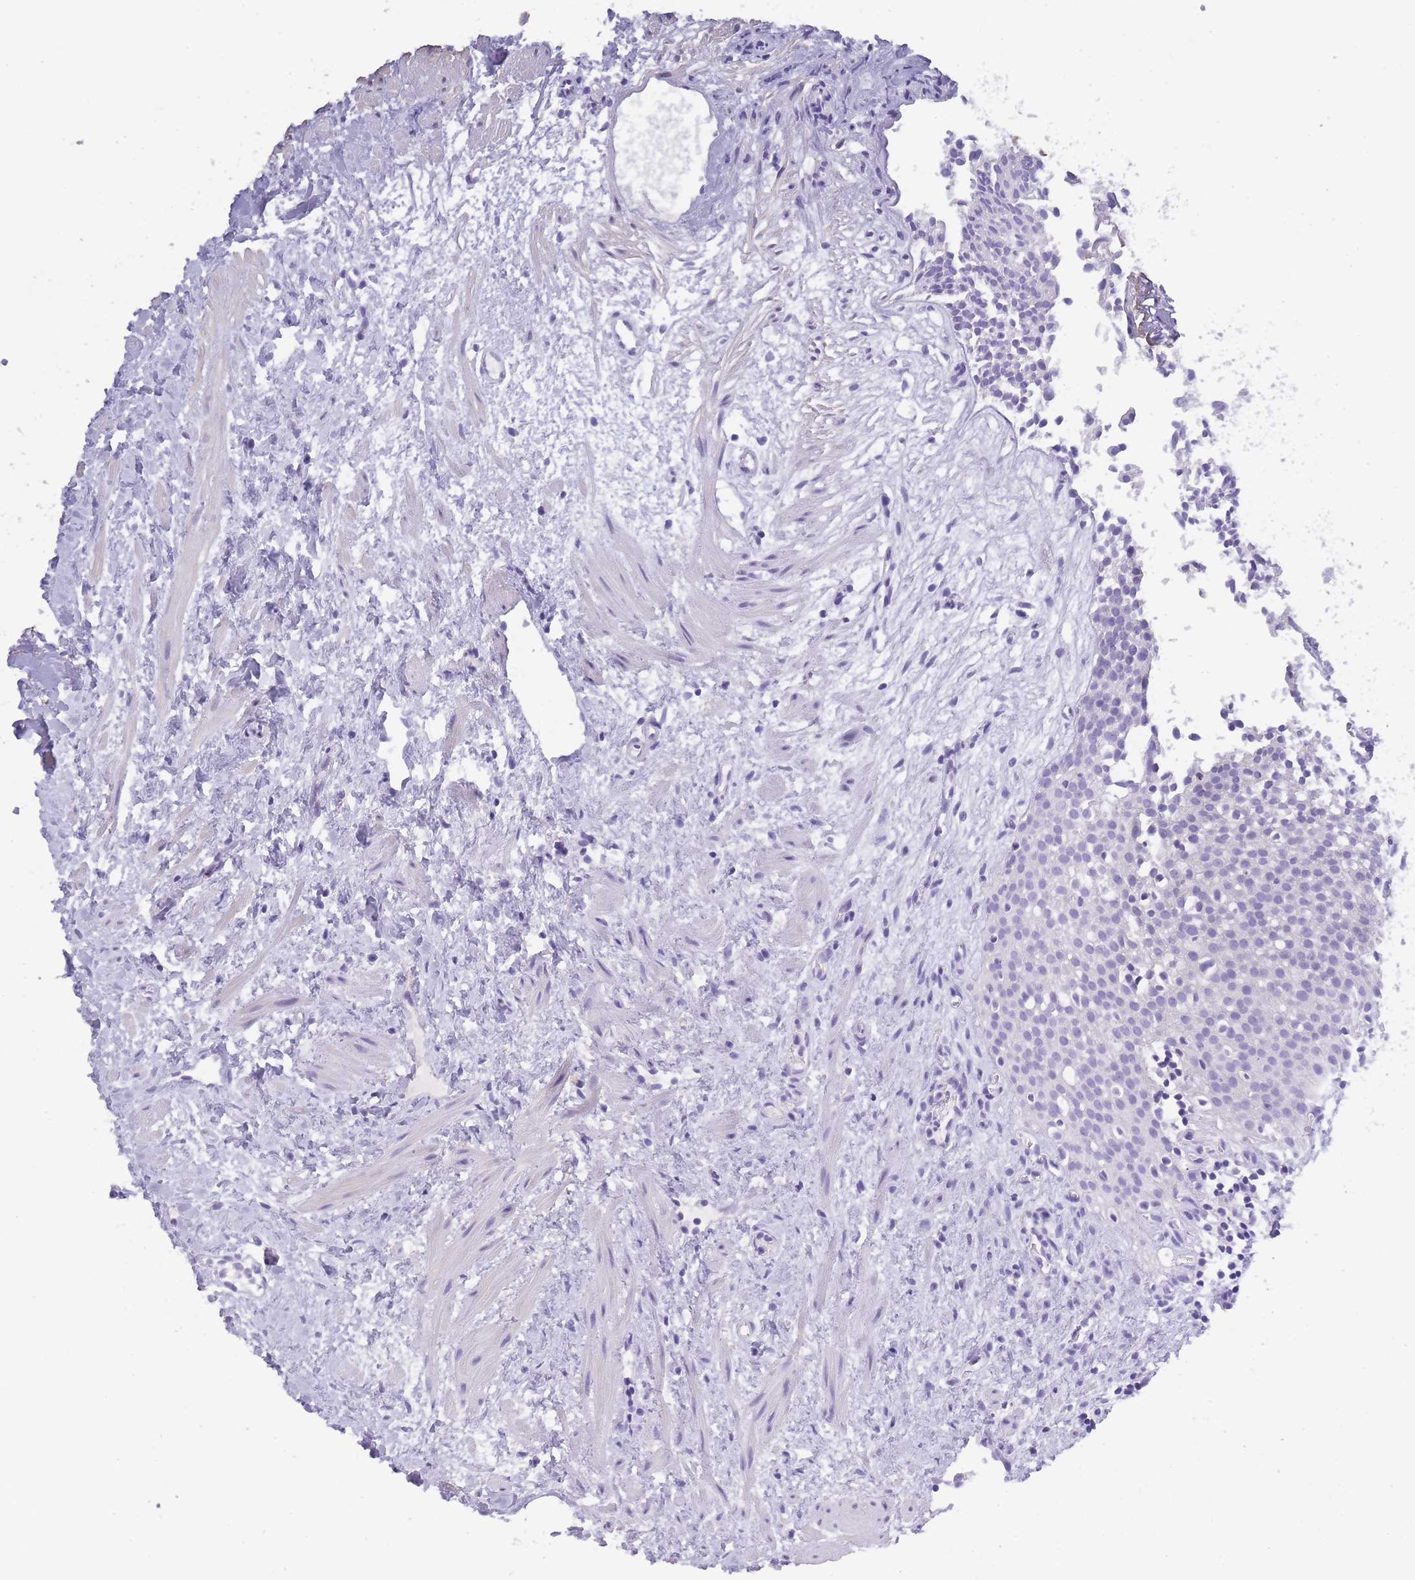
{"staining": {"intensity": "negative", "quantity": "none", "location": "none"}, "tissue": "urothelial cancer", "cell_type": "Tumor cells", "image_type": "cancer", "snomed": [{"axis": "morphology", "description": "Urothelial carcinoma, Low grade"}, {"axis": "topography", "description": "Urinary bladder"}], "caption": "This image is of urothelial carcinoma (low-grade) stained with immunohistochemistry to label a protein in brown with the nuclei are counter-stained blue. There is no expression in tumor cells.", "gene": "TCP11", "patient": {"sex": "male", "age": 88}}